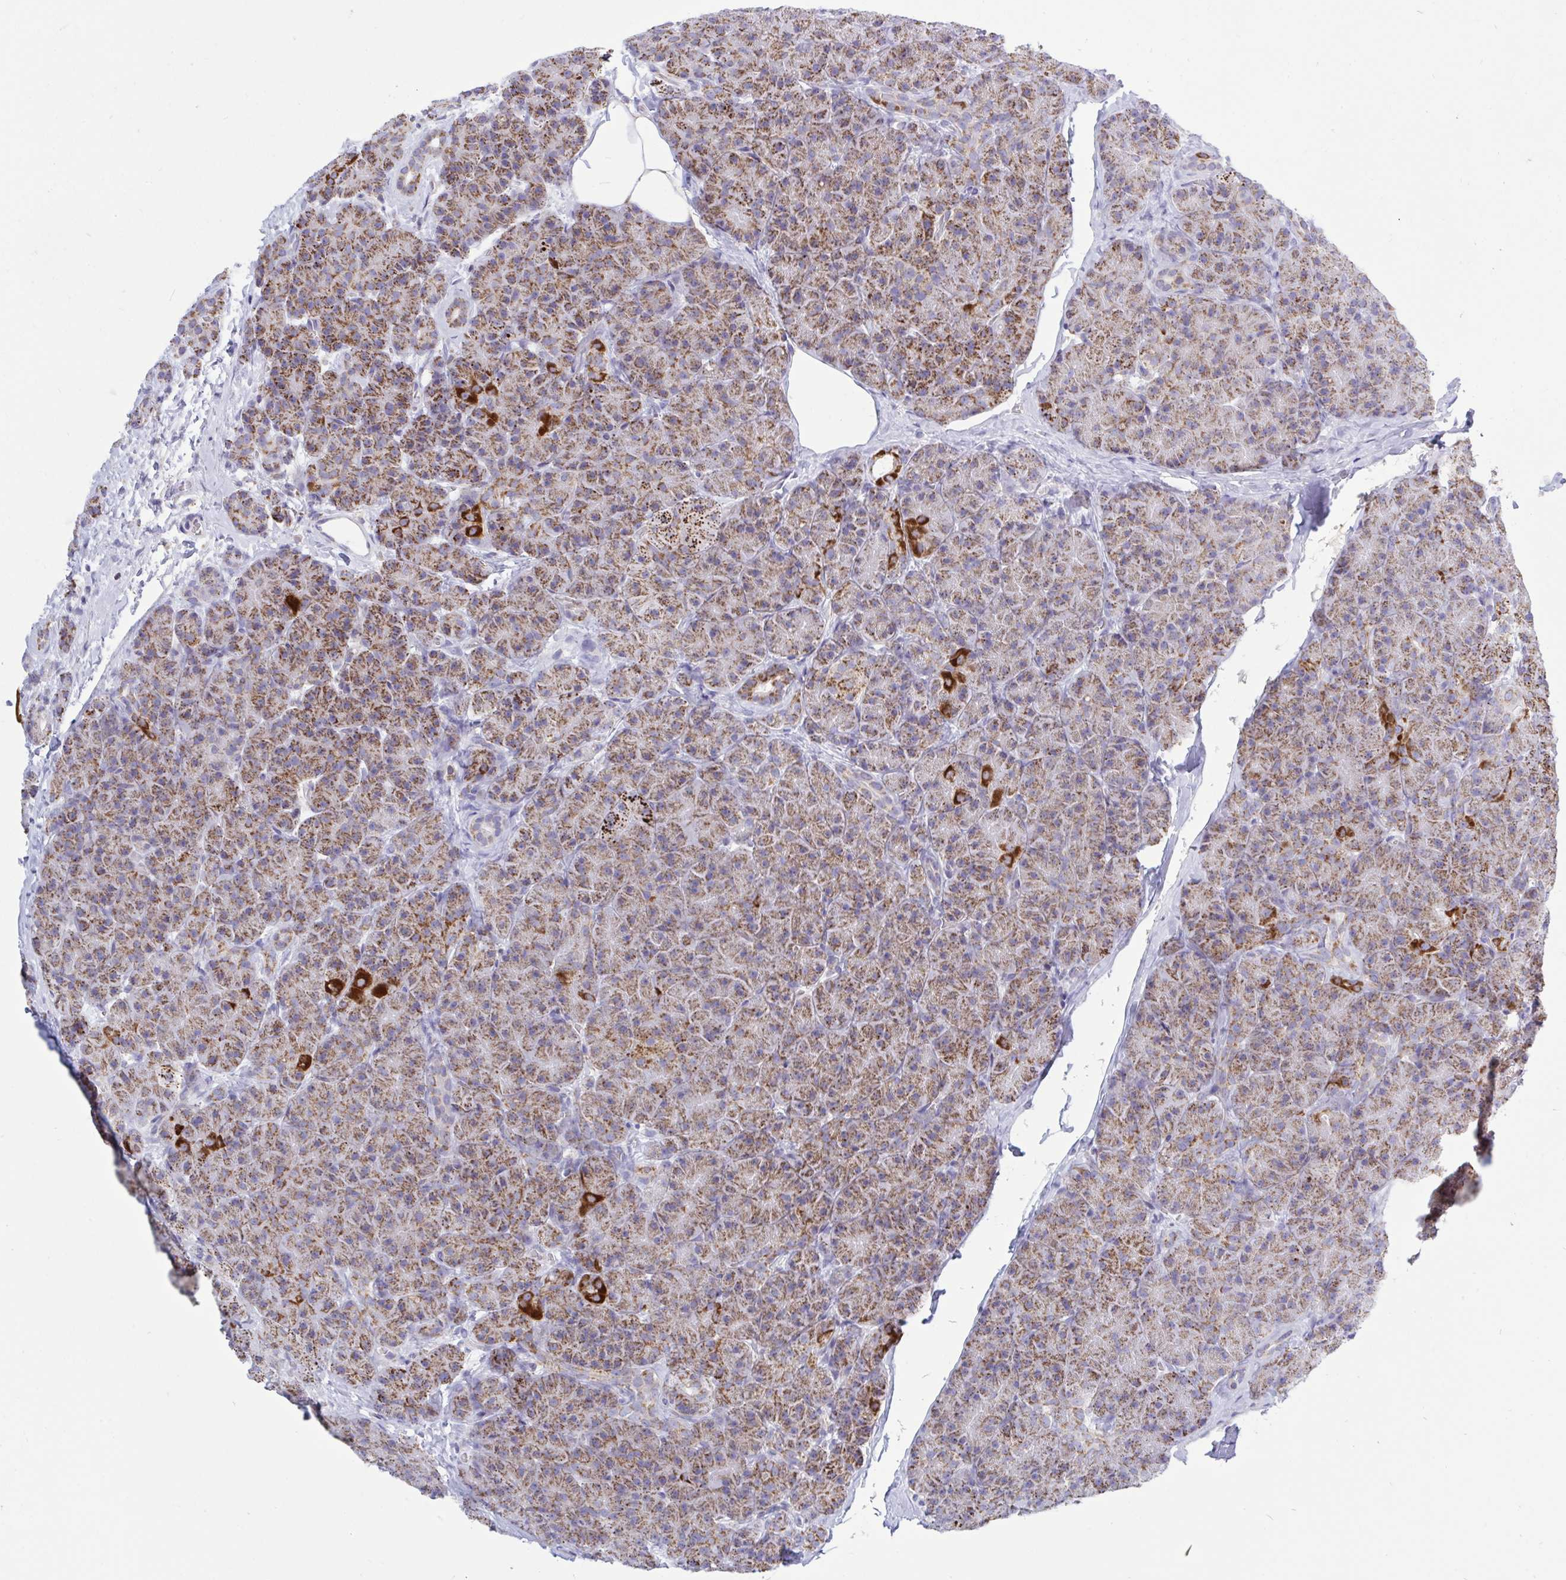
{"staining": {"intensity": "moderate", "quantity": ">75%", "location": "cytoplasmic/membranous"}, "tissue": "pancreas", "cell_type": "Exocrine glandular cells", "image_type": "normal", "snomed": [{"axis": "morphology", "description": "Normal tissue, NOS"}, {"axis": "topography", "description": "Pancreas"}], "caption": "Immunohistochemical staining of unremarkable pancreas displays moderate cytoplasmic/membranous protein expression in about >75% of exocrine glandular cells.", "gene": "HSPE1", "patient": {"sex": "male", "age": 57}}